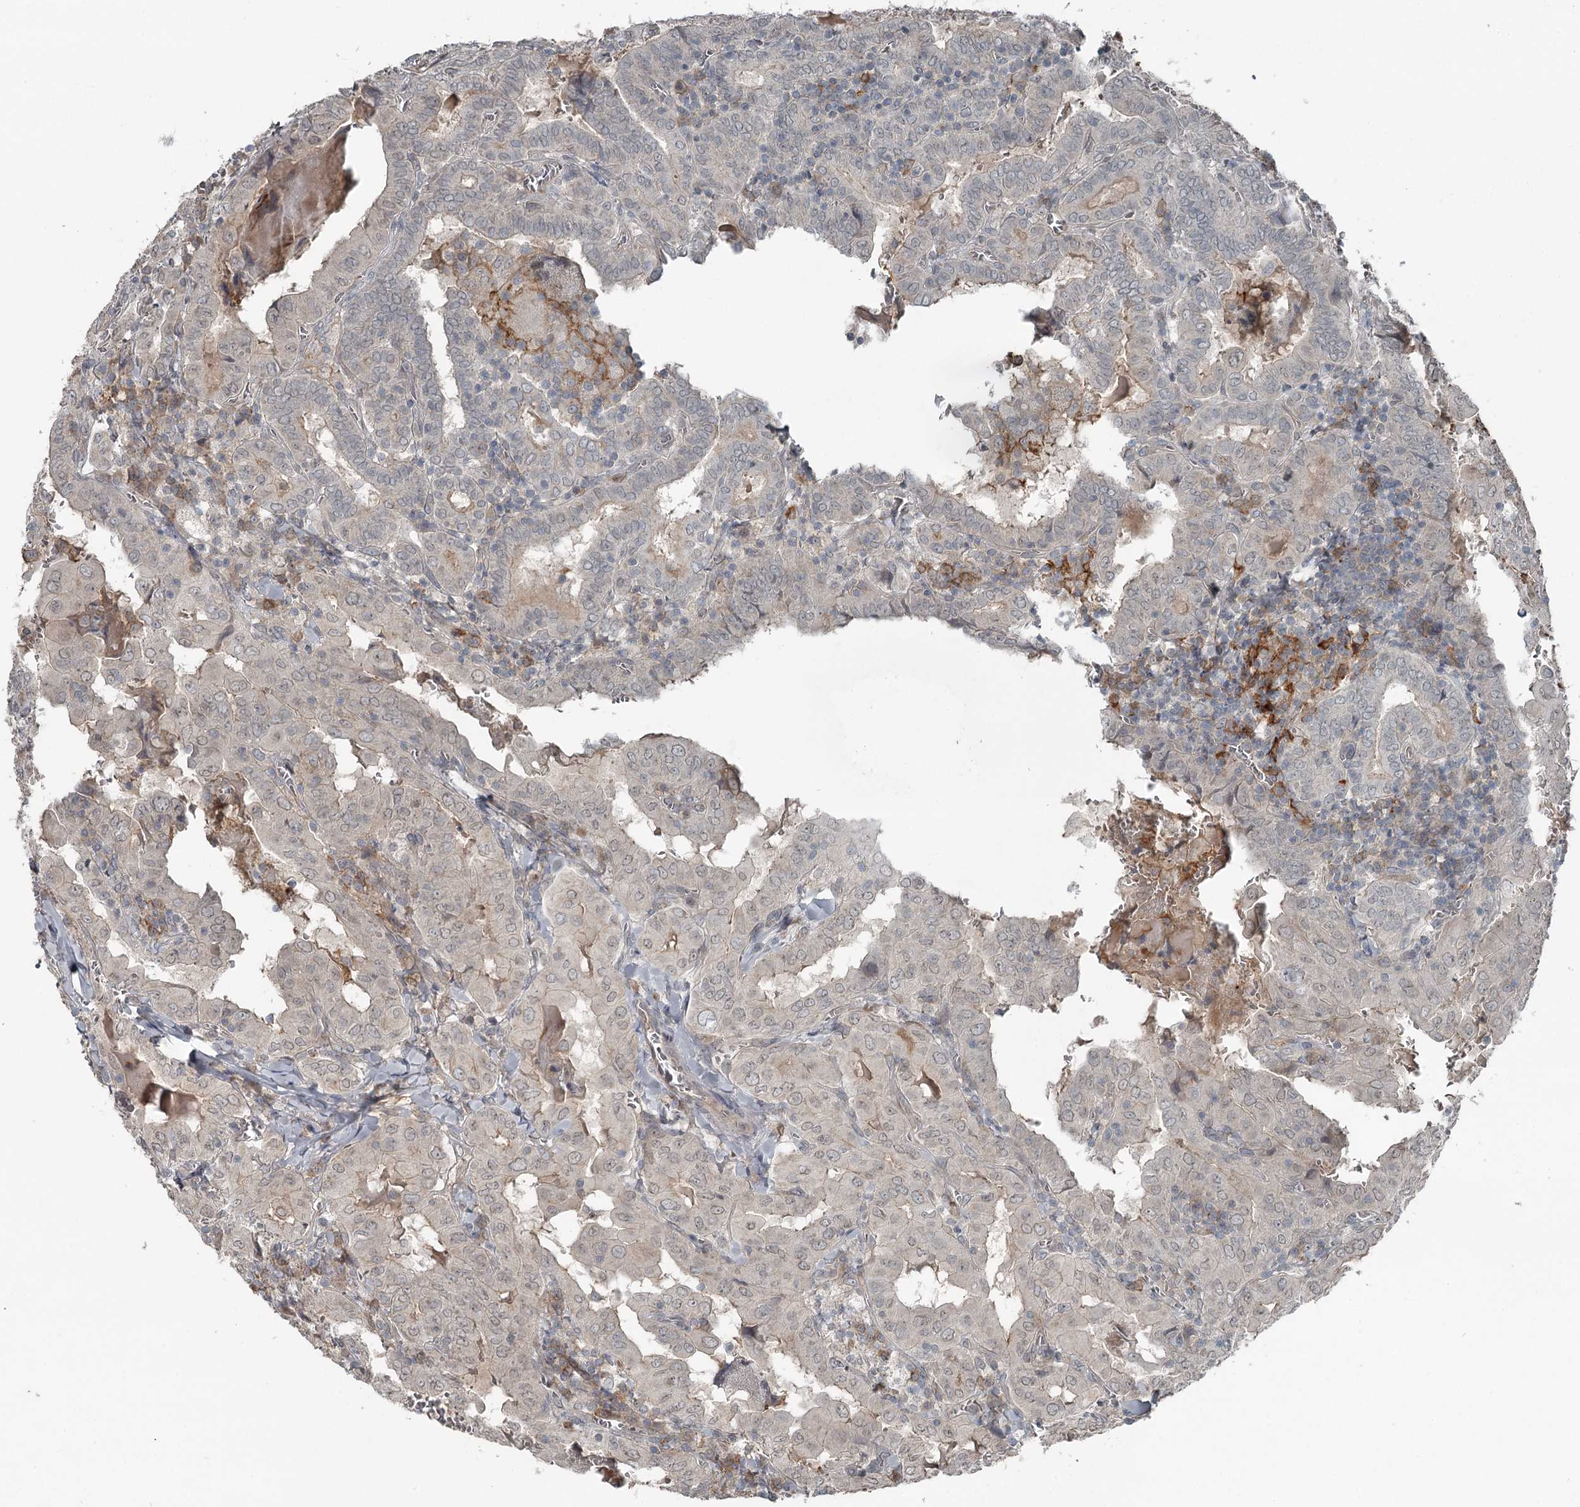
{"staining": {"intensity": "negative", "quantity": "none", "location": "none"}, "tissue": "thyroid cancer", "cell_type": "Tumor cells", "image_type": "cancer", "snomed": [{"axis": "morphology", "description": "Papillary adenocarcinoma, NOS"}, {"axis": "topography", "description": "Thyroid gland"}], "caption": "This is an IHC image of human thyroid cancer (papillary adenocarcinoma). There is no staining in tumor cells.", "gene": "SLC39A8", "patient": {"sex": "female", "age": 72}}